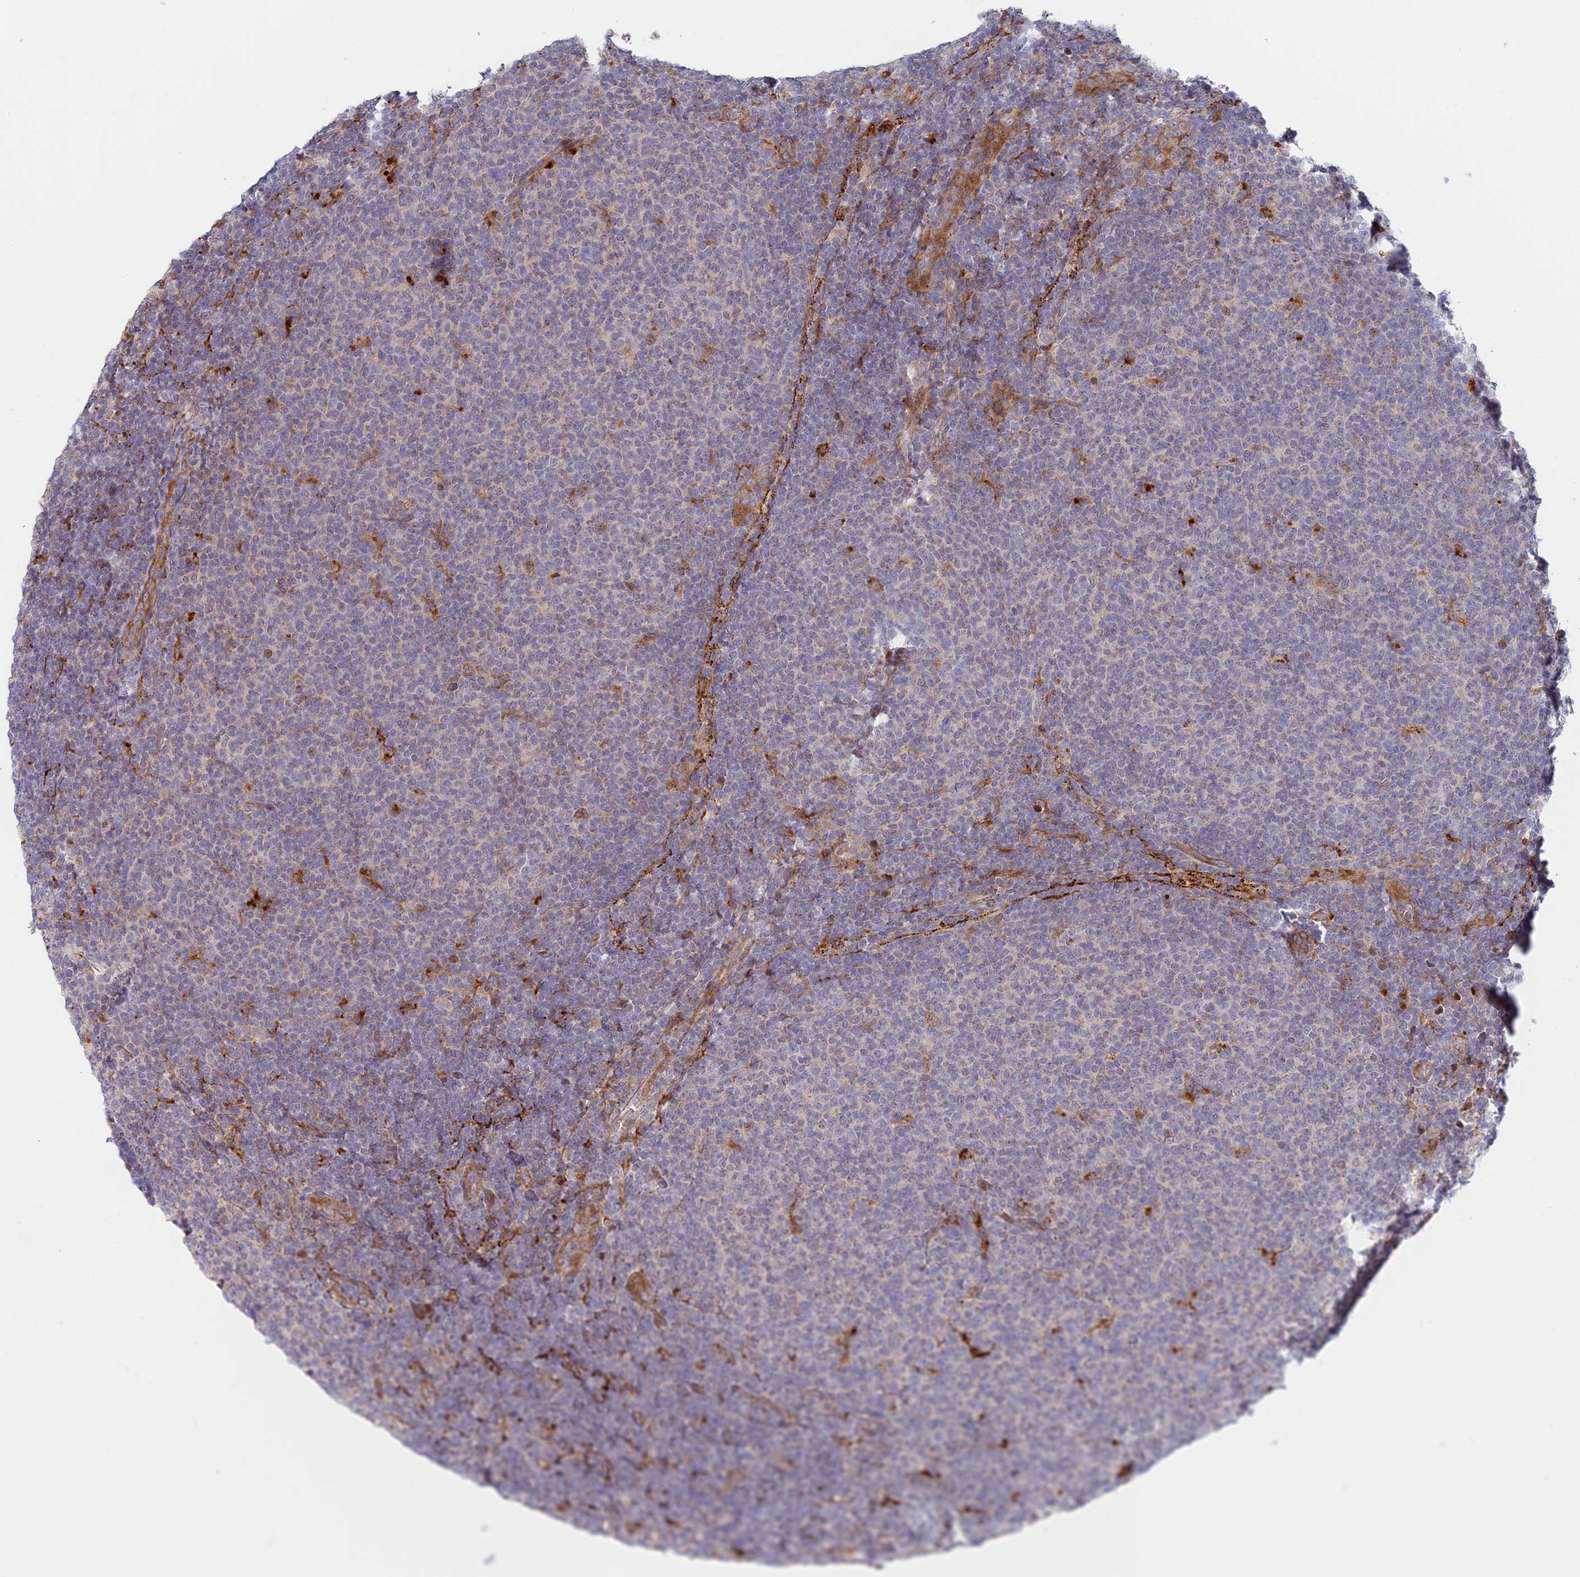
{"staining": {"intensity": "weak", "quantity": "<25%", "location": "cytoplasmic/membranous"}, "tissue": "lymphoma", "cell_type": "Tumor cells", "image_type": "cancer", "snomed": [{"axis": "morphology", "description": "Malignant lymphoma, non-Hodgkin's type, Low grade"}, {"axis": "topography", "description": "Lymph node"}], "caption": "Tumor cells are negative for protein expression in human malignant lymphoma, non-Hodgkin's type (low-grade).", "gene": "FUOM", "patient": {"sex": "male", "age": 66}}